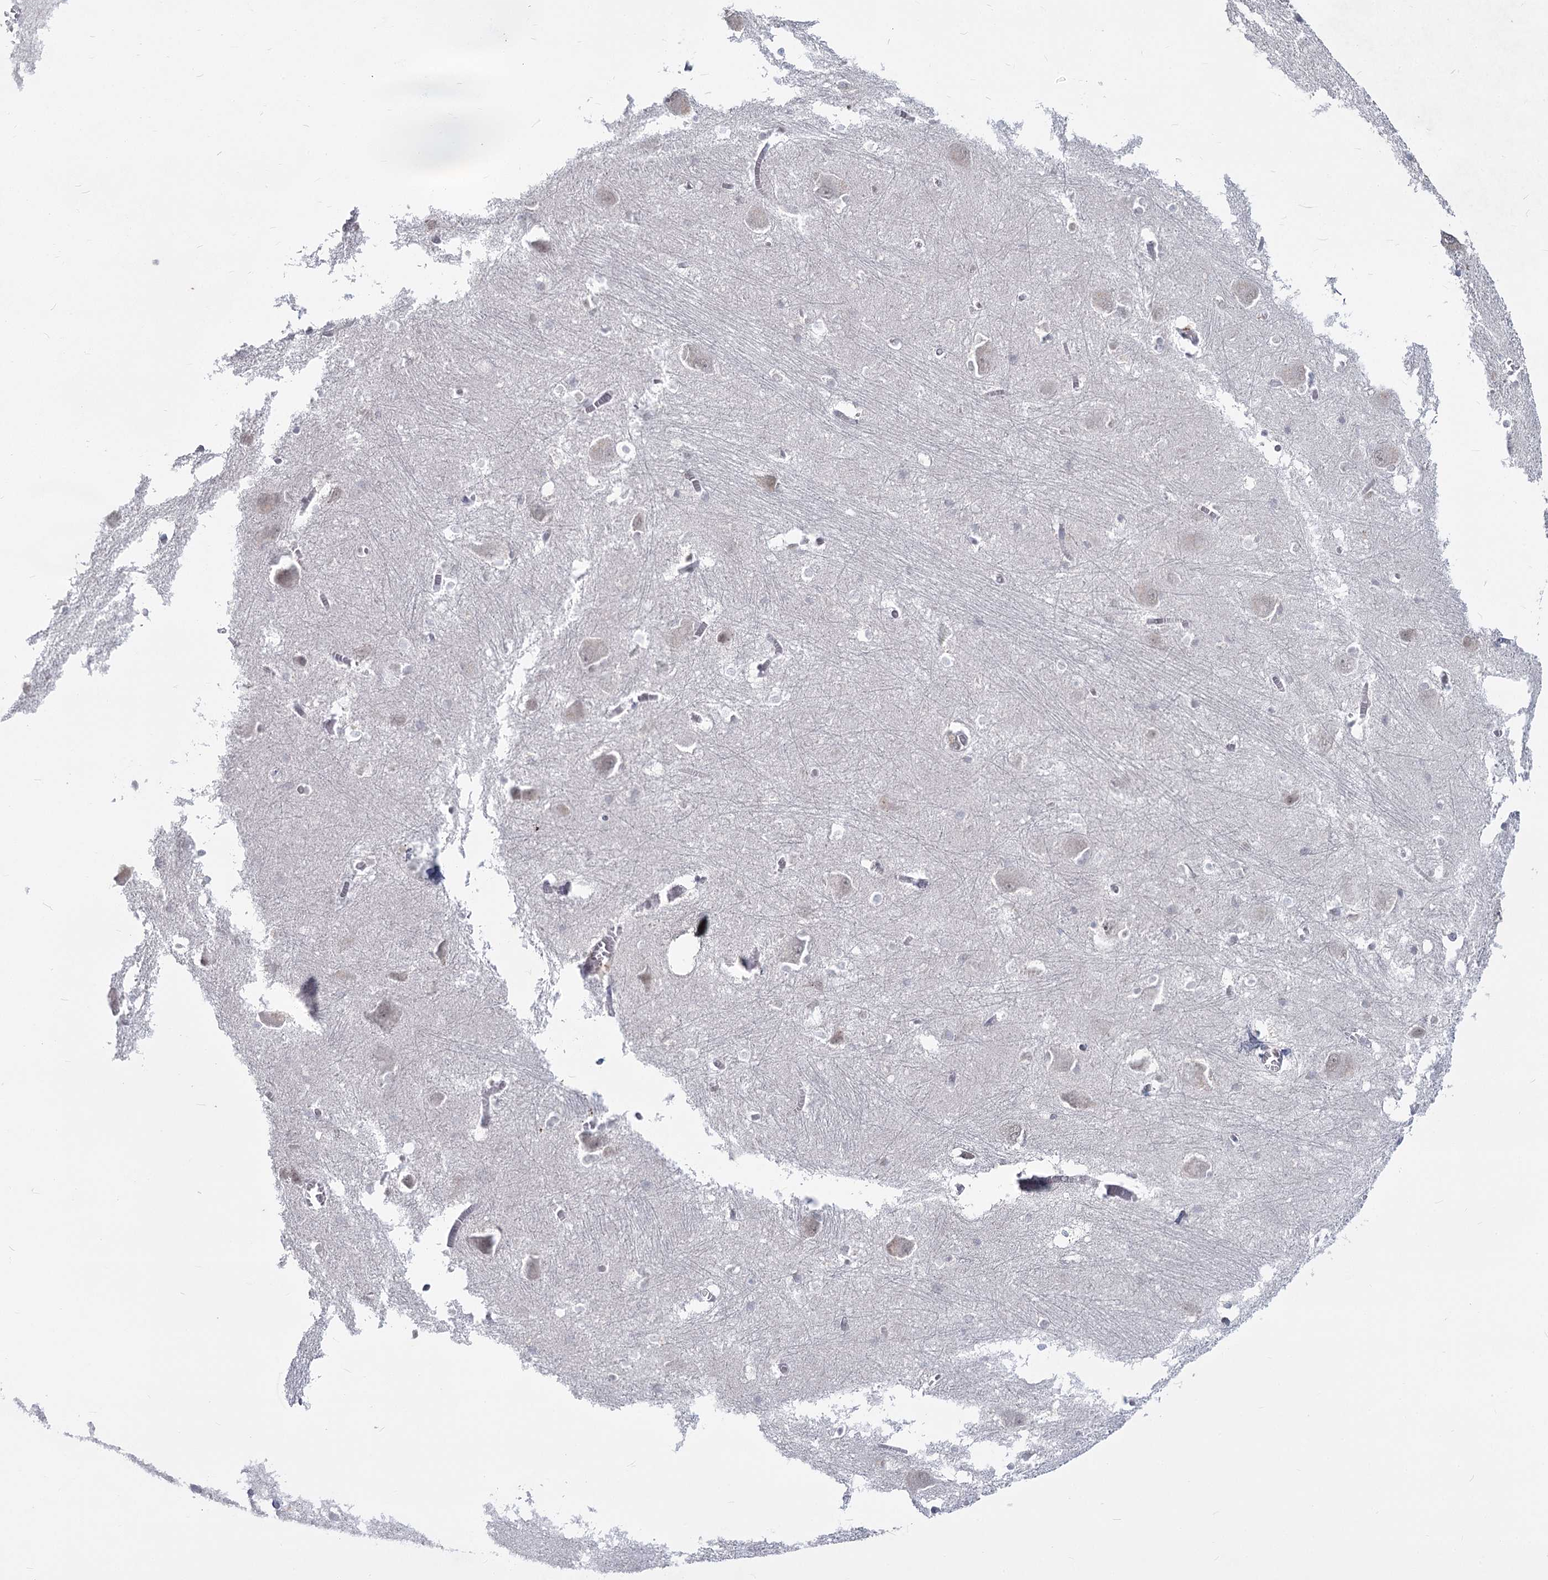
{"staining": {"intensity": "negative", "quantity": "none", "location": "none"}, "tissue": "caudate", "cell_type": "Glial cells", "image_type": "normal", "snomed": [{"axis": "morphology", "description": "Normal tissue, NOS"}, {"axis": "topography", "description": "Lateral ventricle wall"}], "caption": "A micrograph of caudate stained for a protein exhibits no brown staining in glial cells. (DAB immunohistochemistry with hematoxylin counter stain).", "gene": "LY6G5C", "patient": {"sex": "male", "age": 37}}